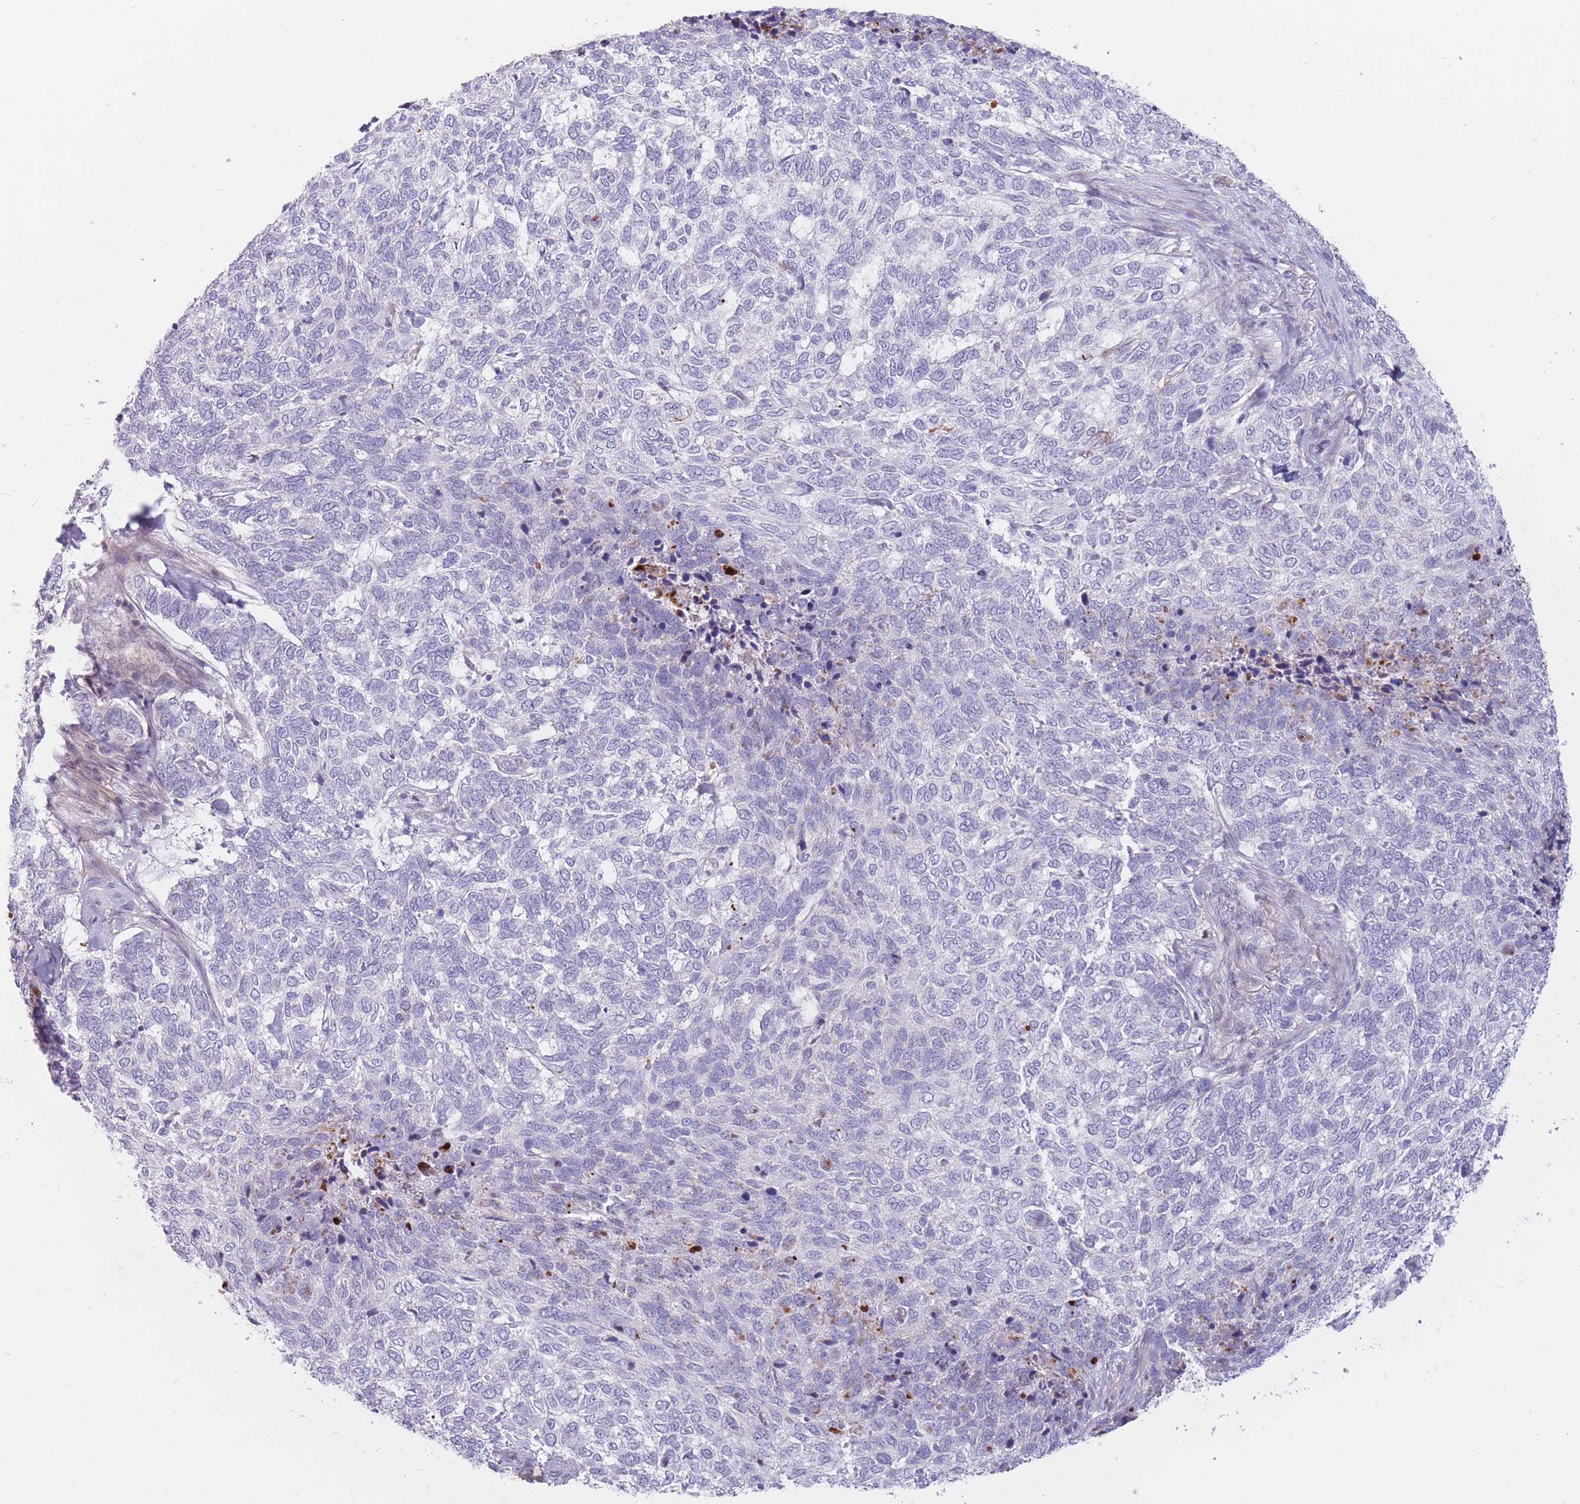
{"staining": {"intensity": "negative", "quantity": "none", "location": "none"}, "tissue": "skin cancer", "cell_type": "Tumor cells", "image_type": "cancer", "snomed": [{"axis": "morphology", "description": "Basal cell carcinoma"}, {"axis": "topography", "description": "Skin"}], "caption": "High power microscopy histopathology image of an immunohistochemistry photomicrograph of skin cancer (basal cell carcinoma), revealing no significant expression in tumor cells. The staining is performed using DAB (3,3'-diaminobenzidine) brown chromogen with nuclei counter-stained in using hematoxylin.", "gene": "PTGDR", "patient": {"sex": "female", "age": 65}}